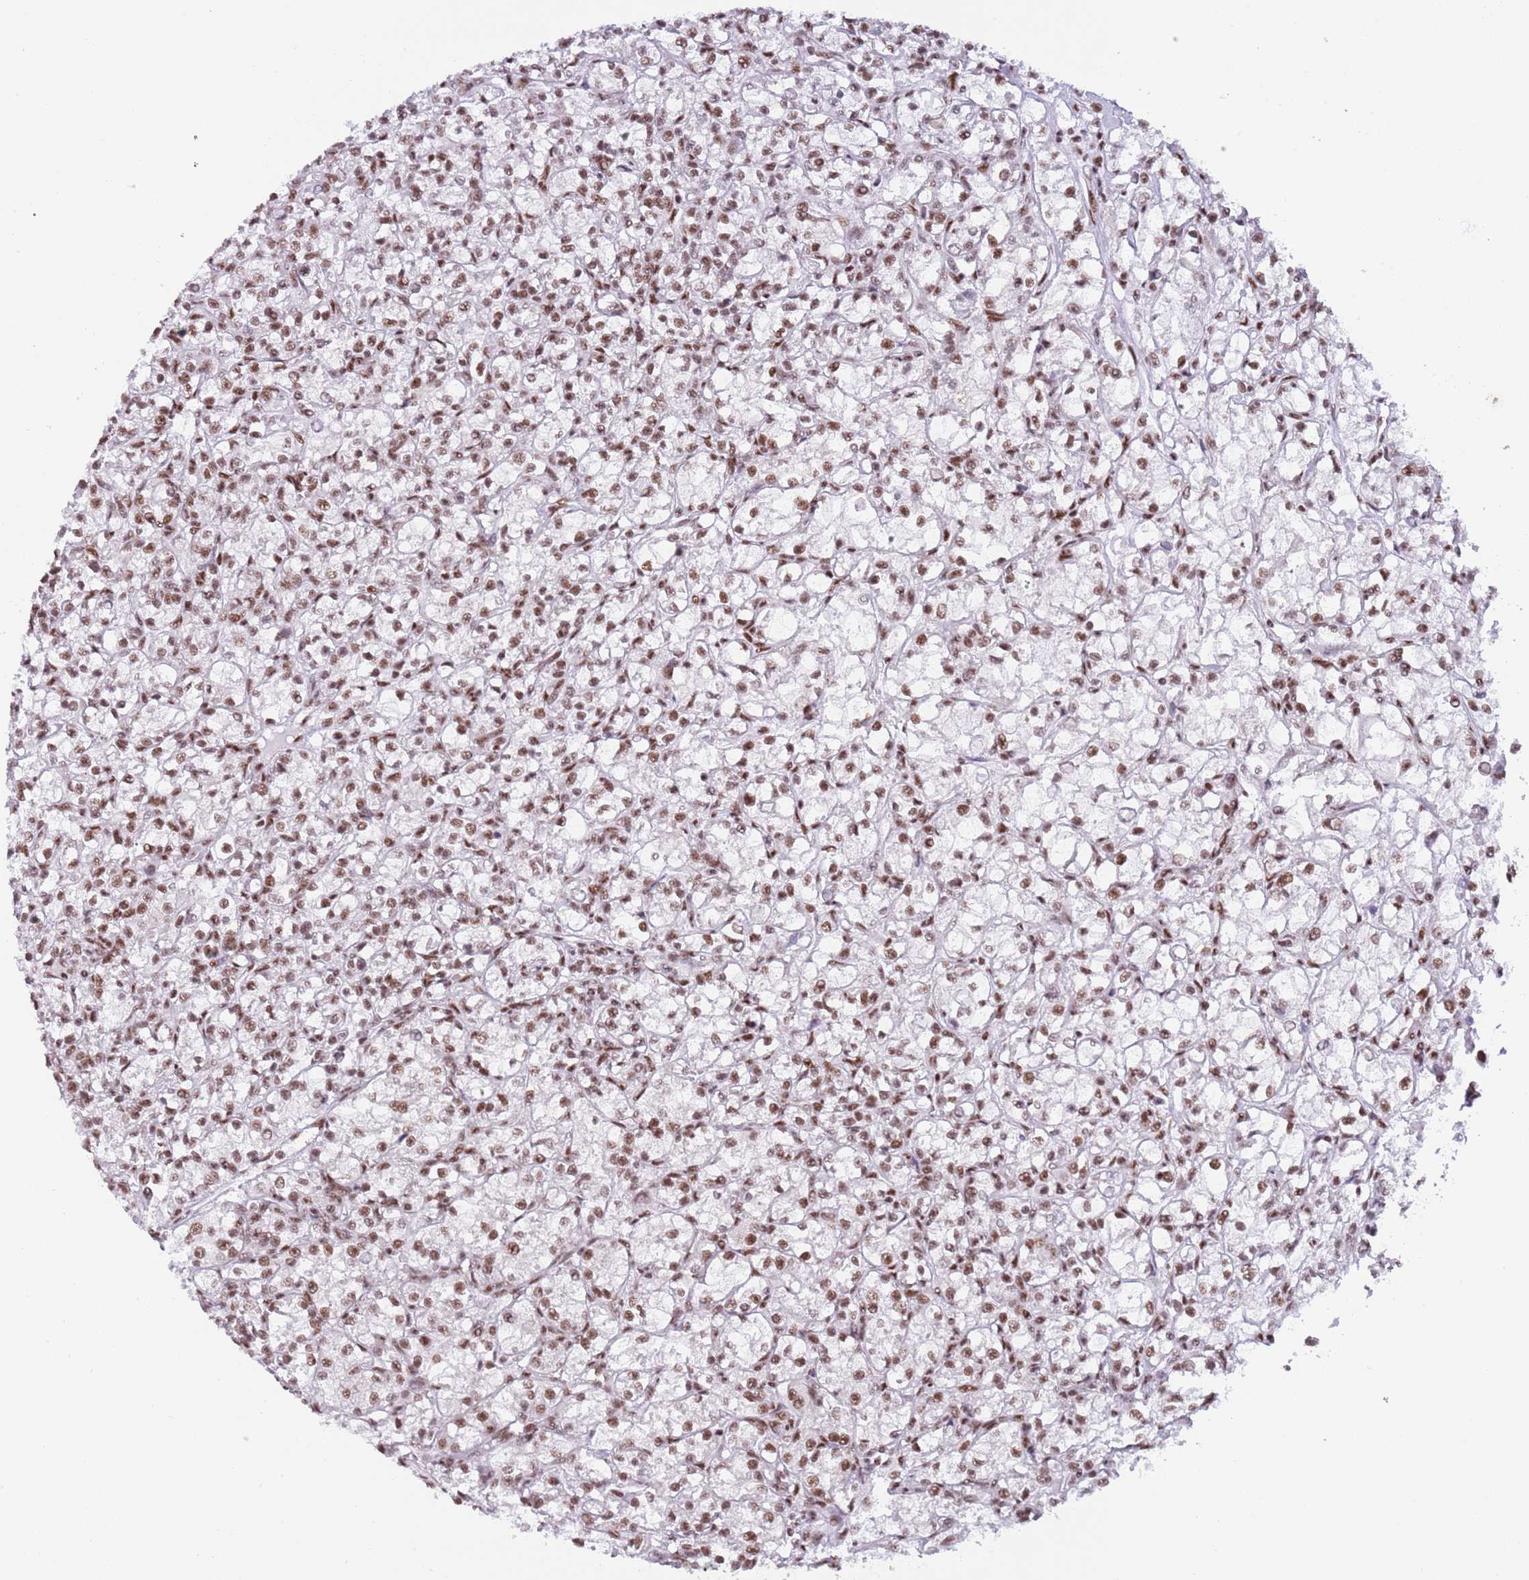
{"staining": {"intensity": "moderate", "quantity": ">75%", "location": "nuclear"}, "tissue": "renal cancer", "cell_type": "Tumor cells", "image_type": "cancer", "snomed": [{"axis": "morphology", "description": "Adenocarcinoma, NOS"}, {"axis": "topography", "description": "Kidney"}], "caption": "This image demonstrates renal adenocarcinoma stained with IHC to label a protein in brown. The nuclear of tumor cells show moderate positivity for the protein. Nuclei are counter-stained blue.", "gene": "SF3A2", "patient": {"sex": "female", "age": 59}}